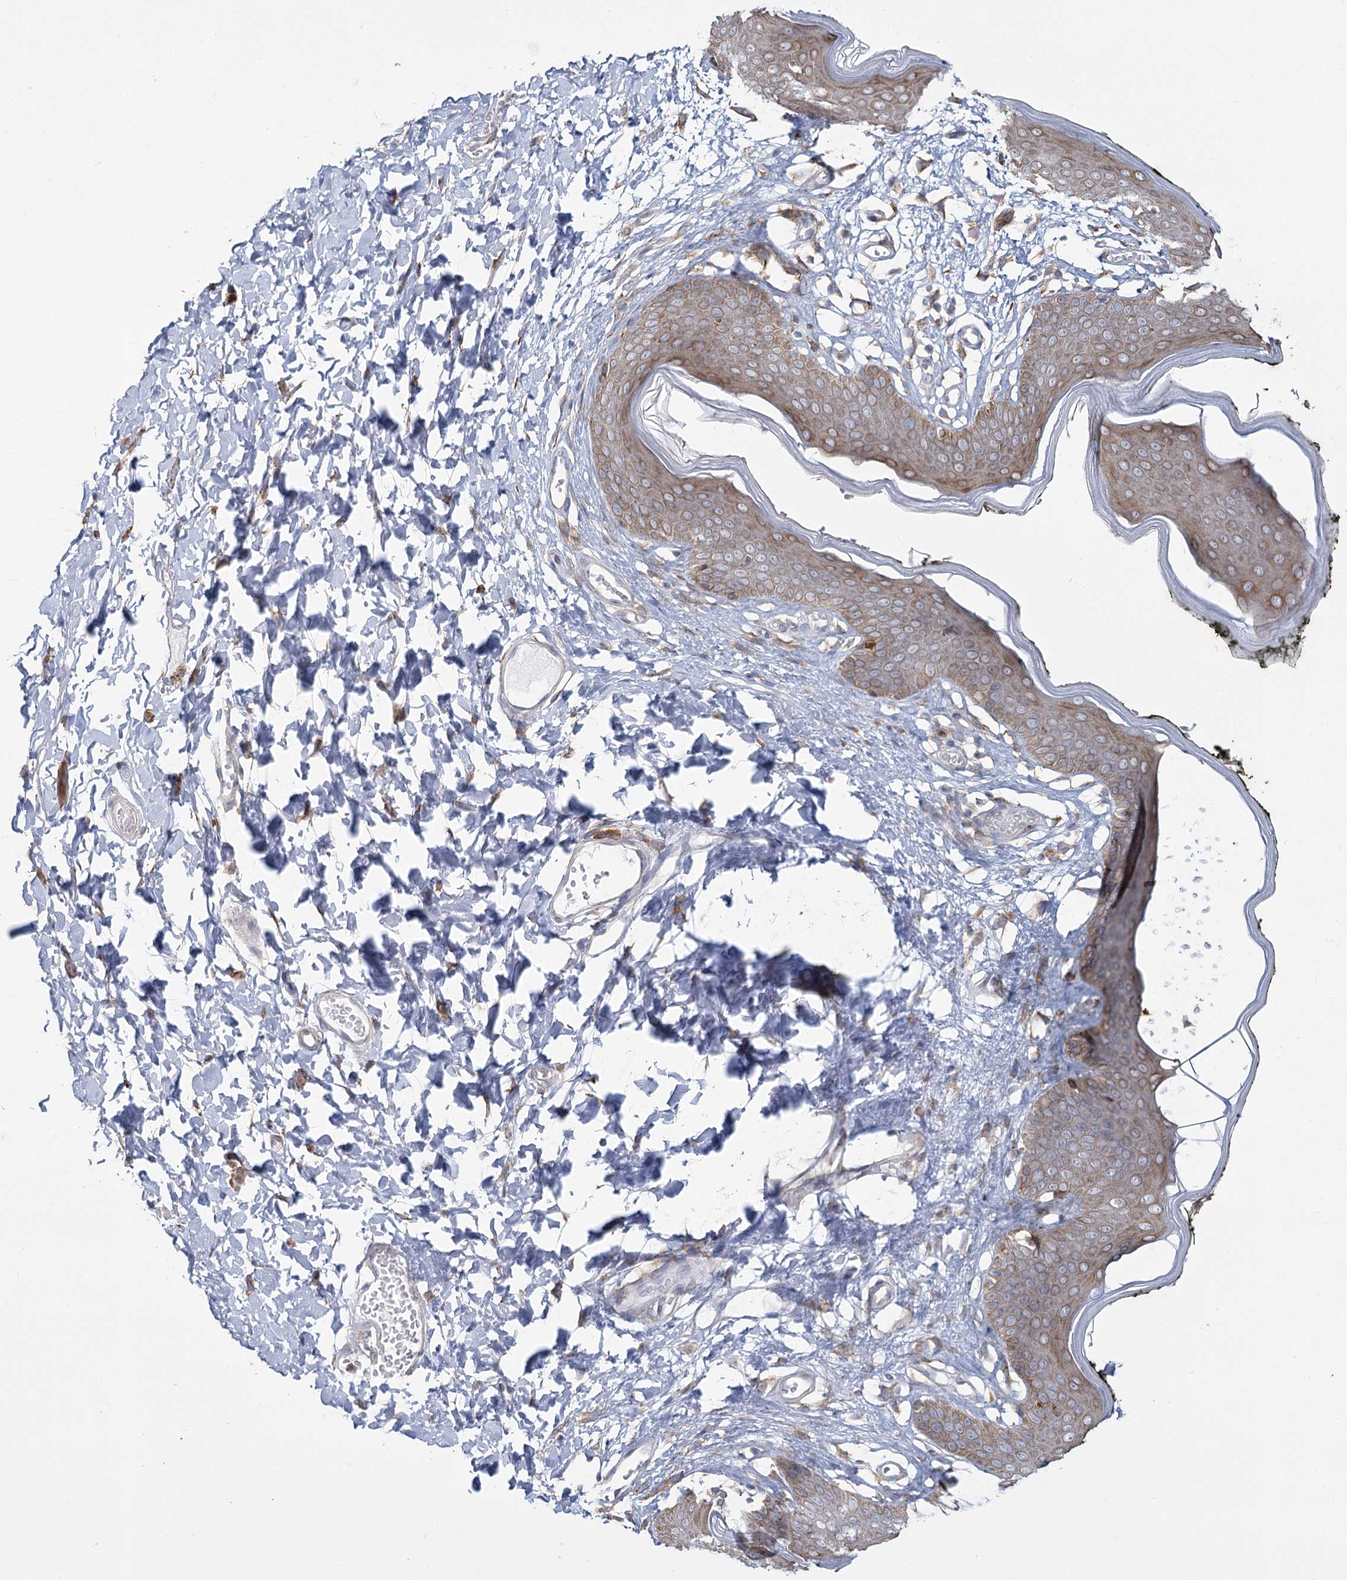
{"staining": {"intensity": "moderate", "quantity": ">75%", "location": "cytoplasmic/membranous"}, "tissue": "skin", "cell_type": "Epidermal cells", "image_type": "normal", "snomed": [{"axis": "morphology", "description": "Normal tissue, NOS"}, {"axis": "morphology", "description": "Inflammation, NOS"}, {"axis": "topography", "description": "Vulva"}], "caption": "The histopathology image reveals a brown stain indicating the presence of a protein in the cytoplasmic/membranous of epidermal cells in skin.", "gene": "ZCCHC9", "patient": {"sex": "female", "age": 84}}